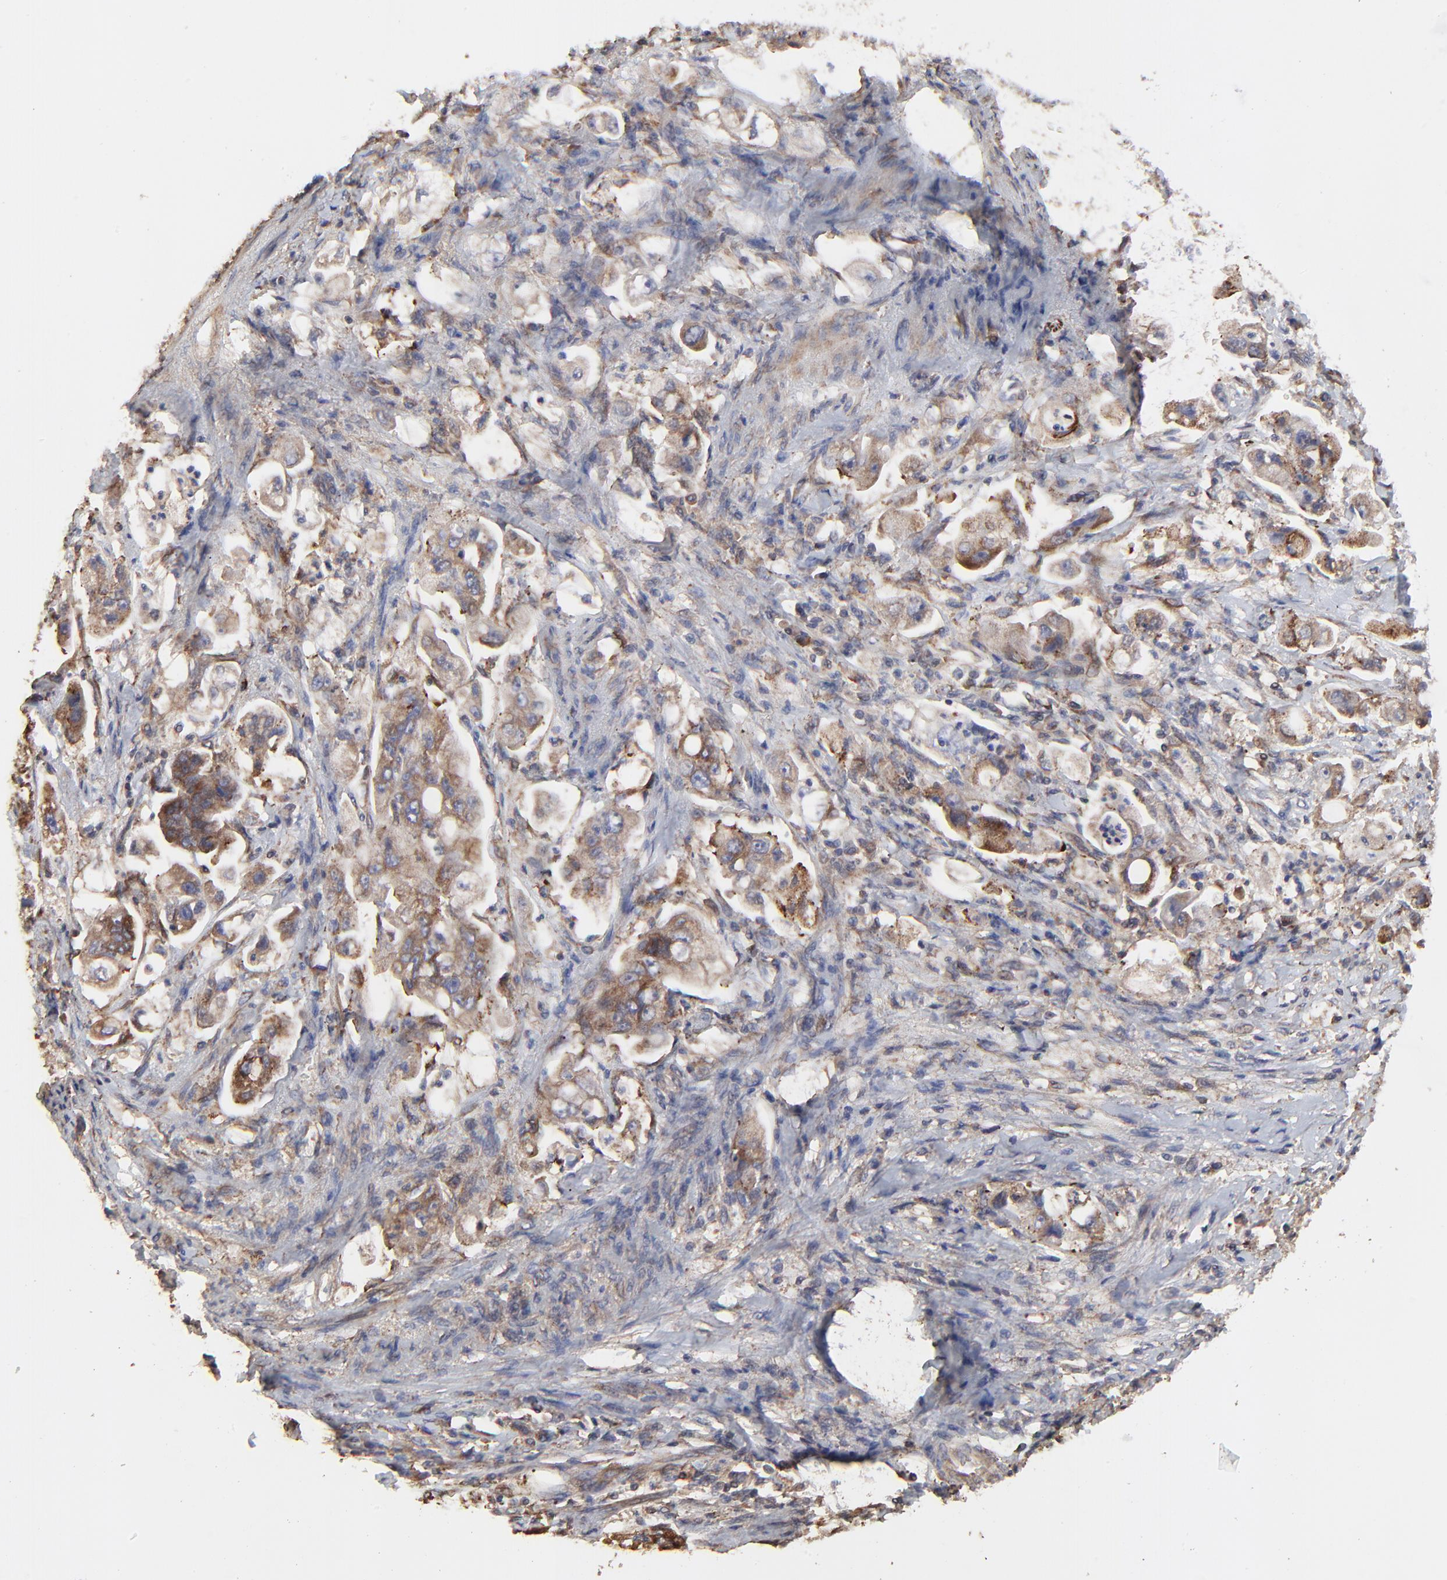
{"staining": {"intensity": "moderate", "quantity": ">75%", "location": "cytoplasmic/membranous"}, "tissue": "stomach cancer", "cell_type": "Tumor cells", "image_type": "cancer", "snomed": [{"axis": "morphology", "description": "Adenocarcinoma, NOS"}, {"axis": "topography", "description": "Stomach"}], "caption": "Protein staining demonstrates moderate cytoplasmic/membranous expression in approximately >75% of tumor cells in stomach cancer. (IHC, brightfield microscopy, high magnification).", "gene": "ELP2", "patient": {"sex": "male", "age": 62}}